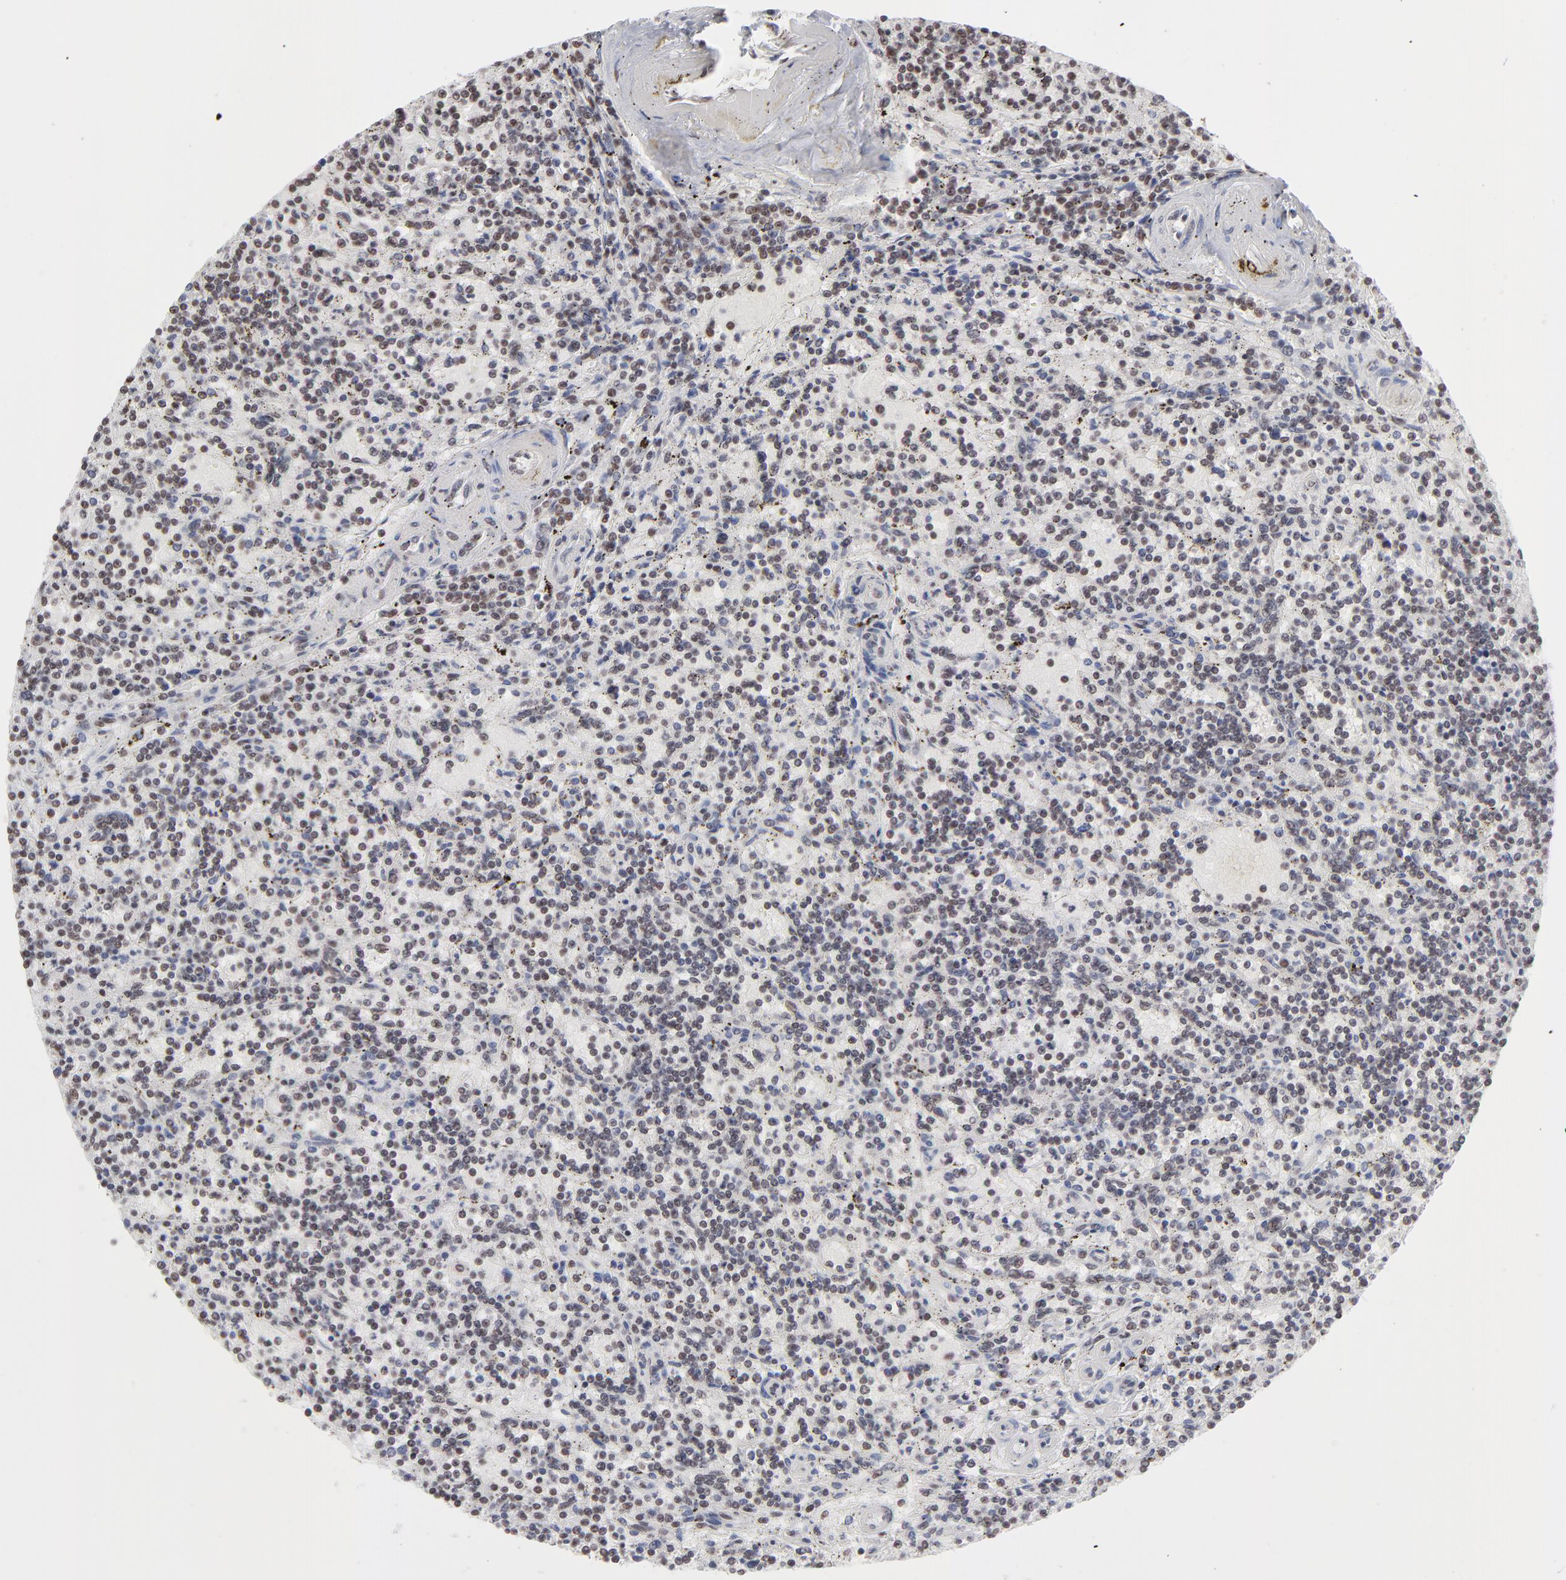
{"staining": {"intensity": "weak", "quantity": "<25%", "location": "nuclear"}, "tissue": "lymphoma", "cell_type": "Tumor cells", "image_type": "cancer", "snomed": [{"axis": "morphology", "description": "Malignant lymphoma, non-Hodgkin's type, Low grade"}, {"axis": "topography", "description": "Spleen"}], "caption": "Lymphoma stained for a protein using IHC displays no positivity tumor cells.", "gene": "ZNF3", "patient": {"sex": "male", "age": 73}}